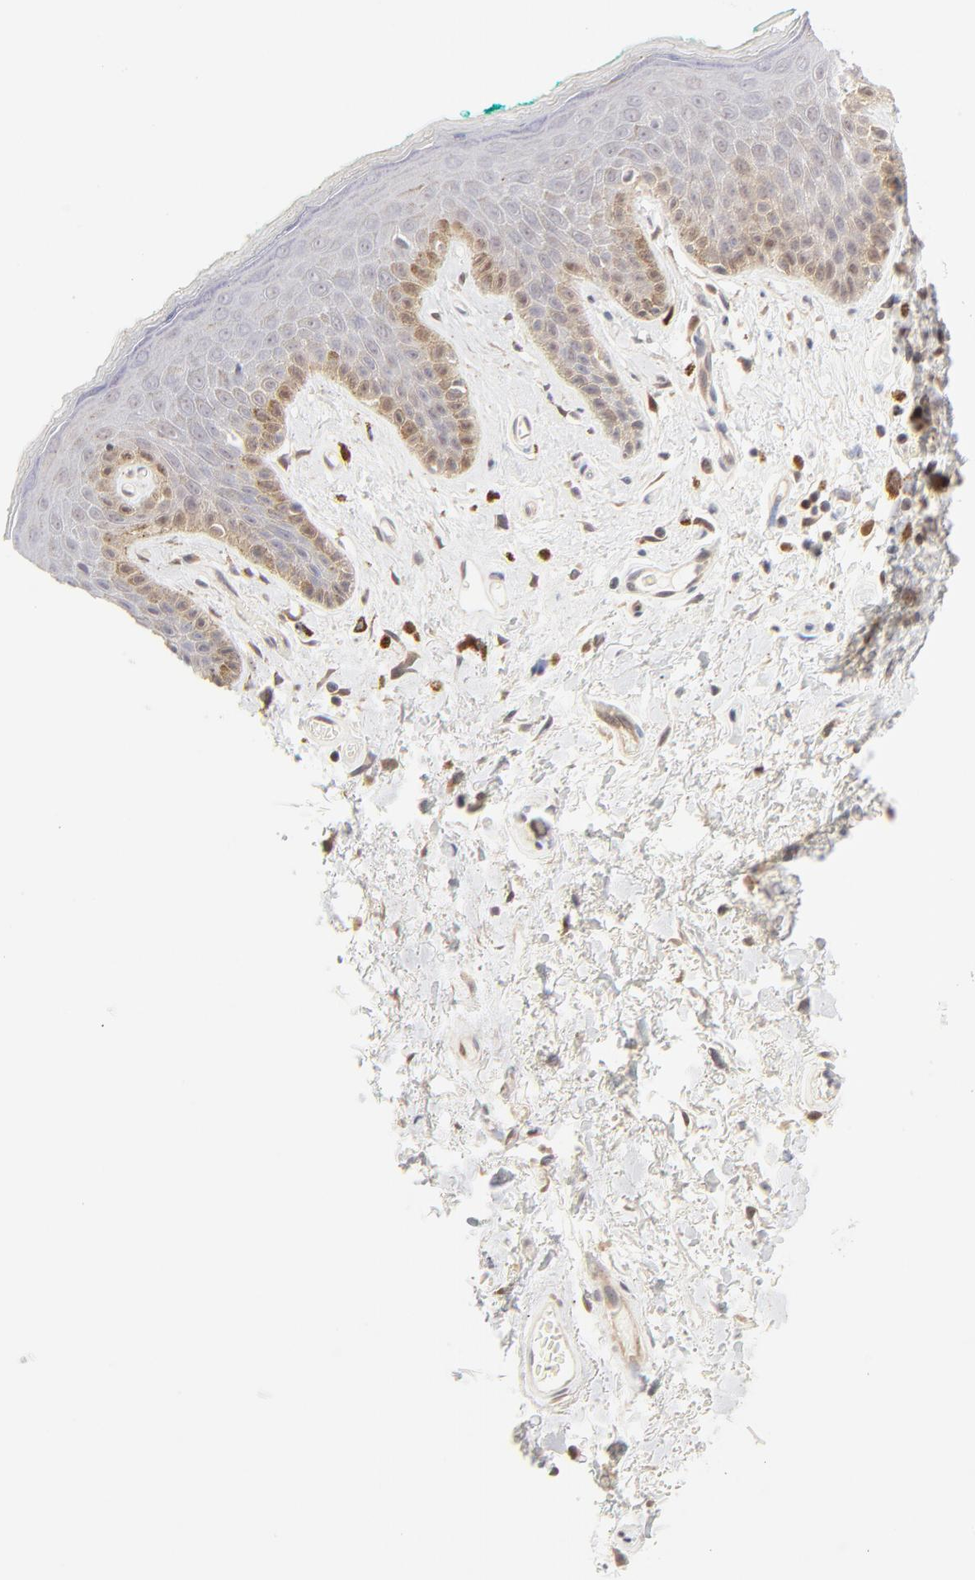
{"staining": {"intensity": "weak", "quantity": "<25%", "location": "cytoplasmic/membranous"}, "tissue": "skin", "cell_type": "Epidermal cells", "image_type": "normal", "snomed": [{"axis": "morphology", "description": "Normal tissue, NOS"}, {"axis": "topography", "description": "Anal"}], "caption": "Photomicrograph shows no protein staining in epidermal cells of benign skin. (Brightfield microscopy of DAB immunohistochemistry (IHC) at high magnification).", "gene": "CDK6", "patient": {"sex": "male", "age": 74}}